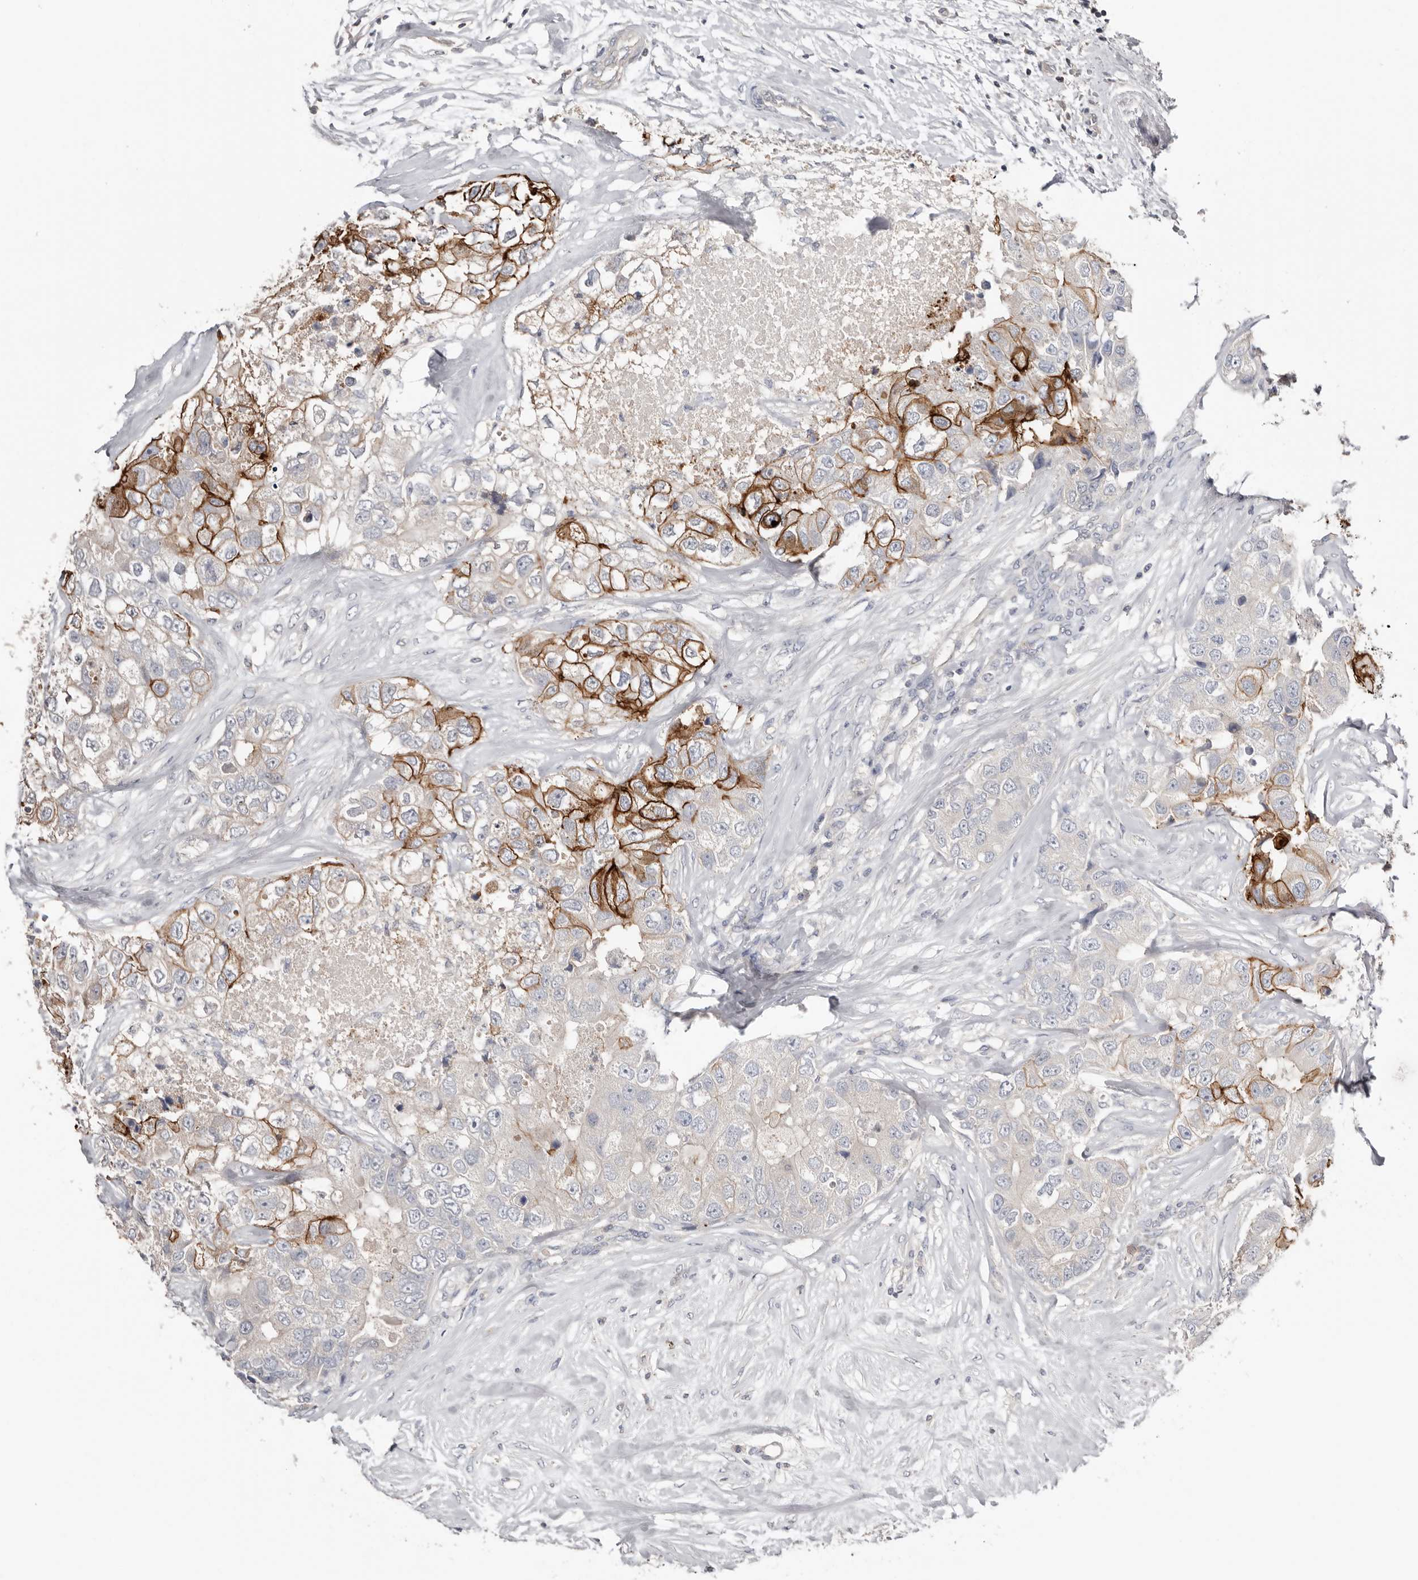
{"staining": {"intensity": "strong", "quantity": "25%-75%", "location": "cytoplasmic/membranous"}, "tissue": "breast cancer", "cell_type": "Tumor cells", "image_type": "cancer", "snomed": [{"axis": "morphology", "description": "Duct carcinoma"}, {"axis": "topography", "description": "Breast"}], "caption": "Strong cytoplasmic/membranous staining is appreciated in approximately 25%-75% of tumor cells in breast cancer.", "gene": "S100A14", "patient": {"sex": "female", "age": 62}}